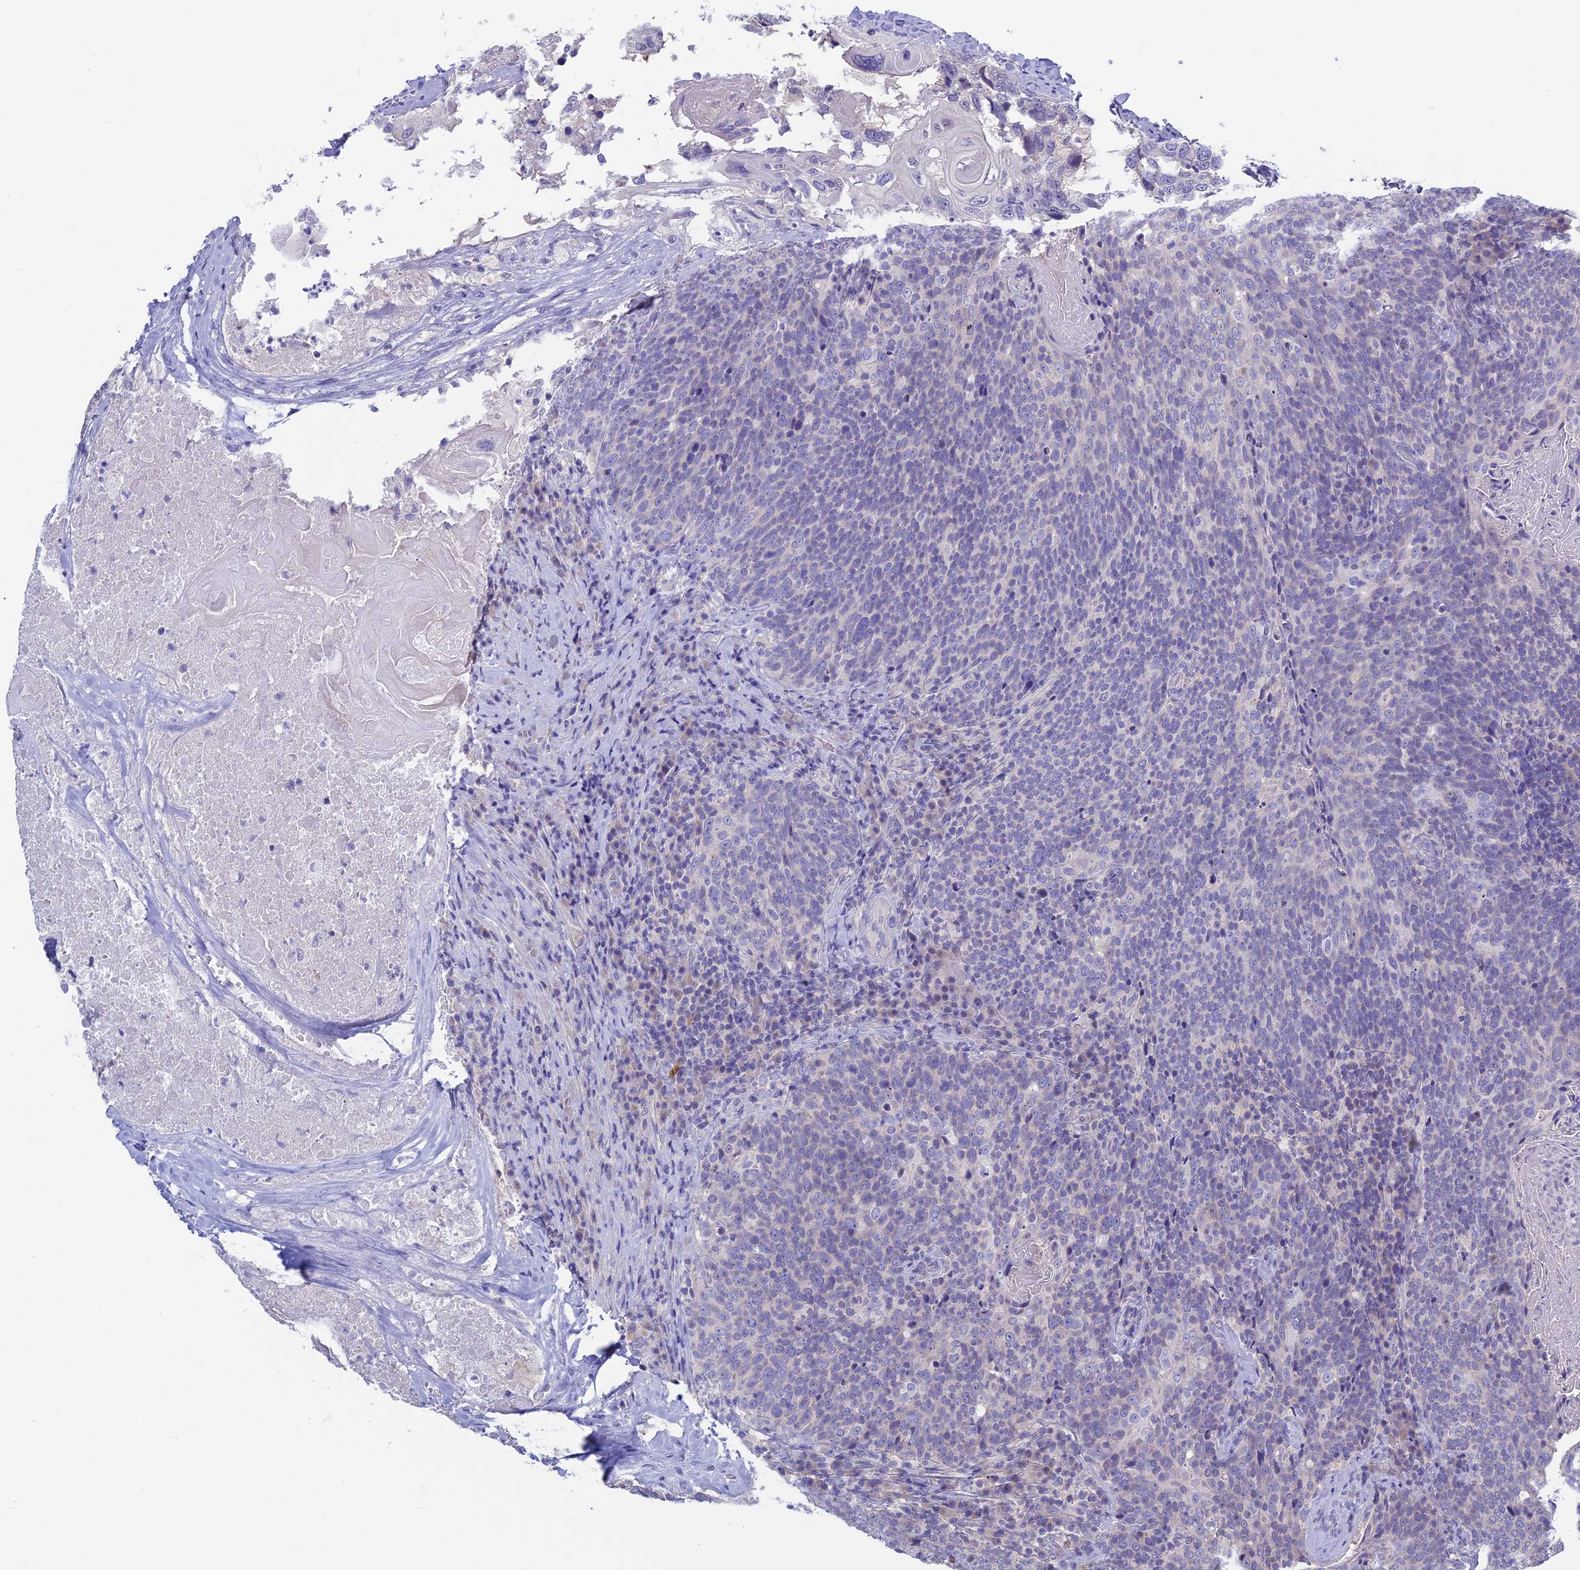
{"staining": {"intensity": "negative", "quantity": "none", "location": "none"}, "tissue": "head and neck cancer", "cell_type": "Tumor cells", "image_type": "cancer", "snomed": [{"axis": "morphology", "description": "Squamous cell carcinoma, NOS"}, {"axis": "morphology", "description": "Squamous cell carcinoma, metastatic, NOS"}, {"axis": "topography", "description": "Lymph node"}, {"axis": "topography", "description": "Head-Neck"}], "caption": "Protein analysis of squamous cell carcinoma (head and neck) reveals no significant positivity in tumor cells.", "gene": "SNAP91", "patient": {"sex": "male", "age": 62}}